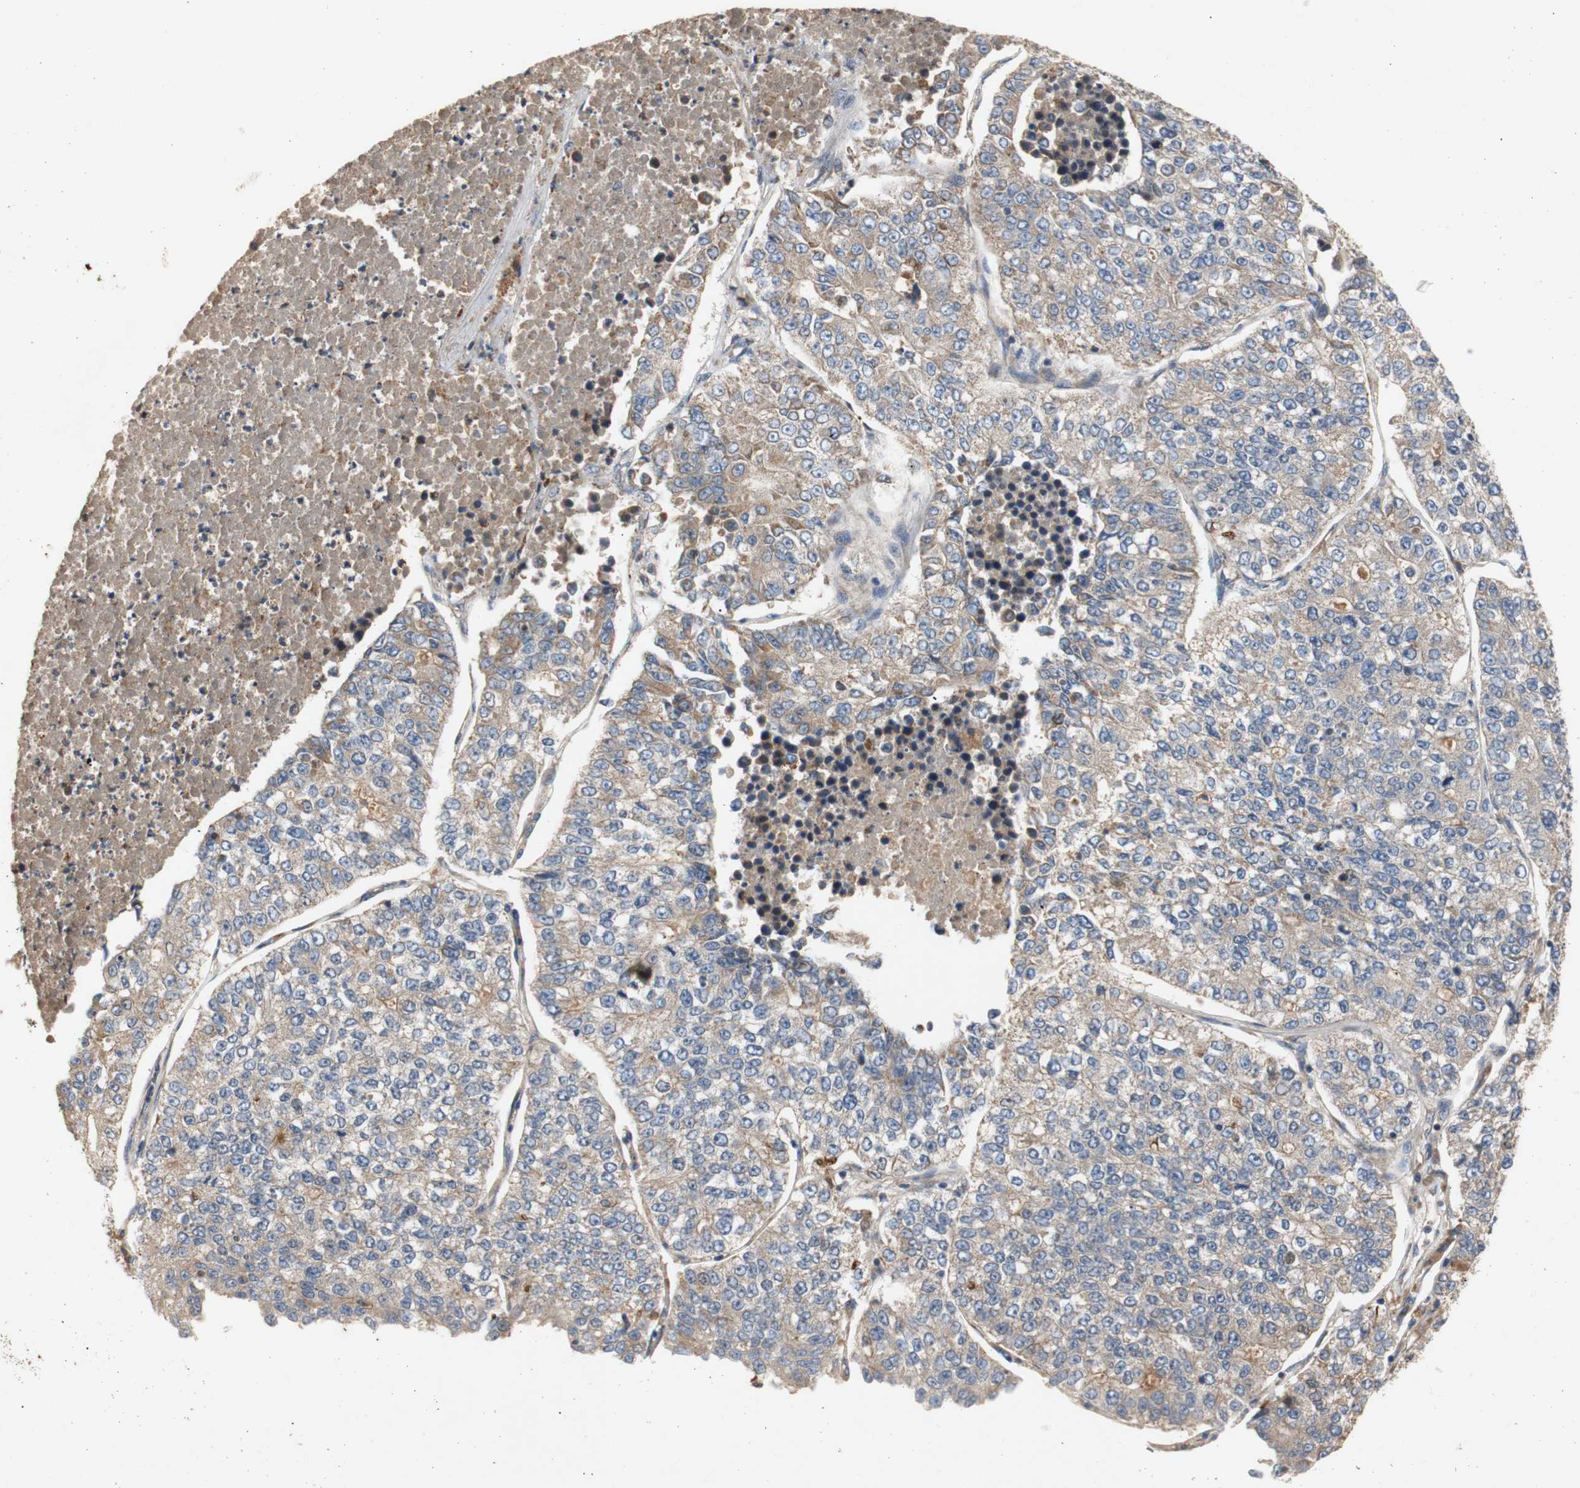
{"staining": {"intensity": "weak", "quantity": ">75%", "location": "cytoplasmic/membranous"}, "tissue": "lung cancer", "cell_type": "Tumor cells", "image_type": "cancer", "snomed": [{"axis": "morphology", "description": "Adenocarcinoma, NOS"}, {"axis": "topography", "description": "Lung"}], "caption": "Protein expression analysis of adenocarcinoma (lung) reveals weak cytoplasmic/membranous staining in about >75% of tumor cells.", "gene": "PKN1", "patient": {"sex": "male", "age": 49}}